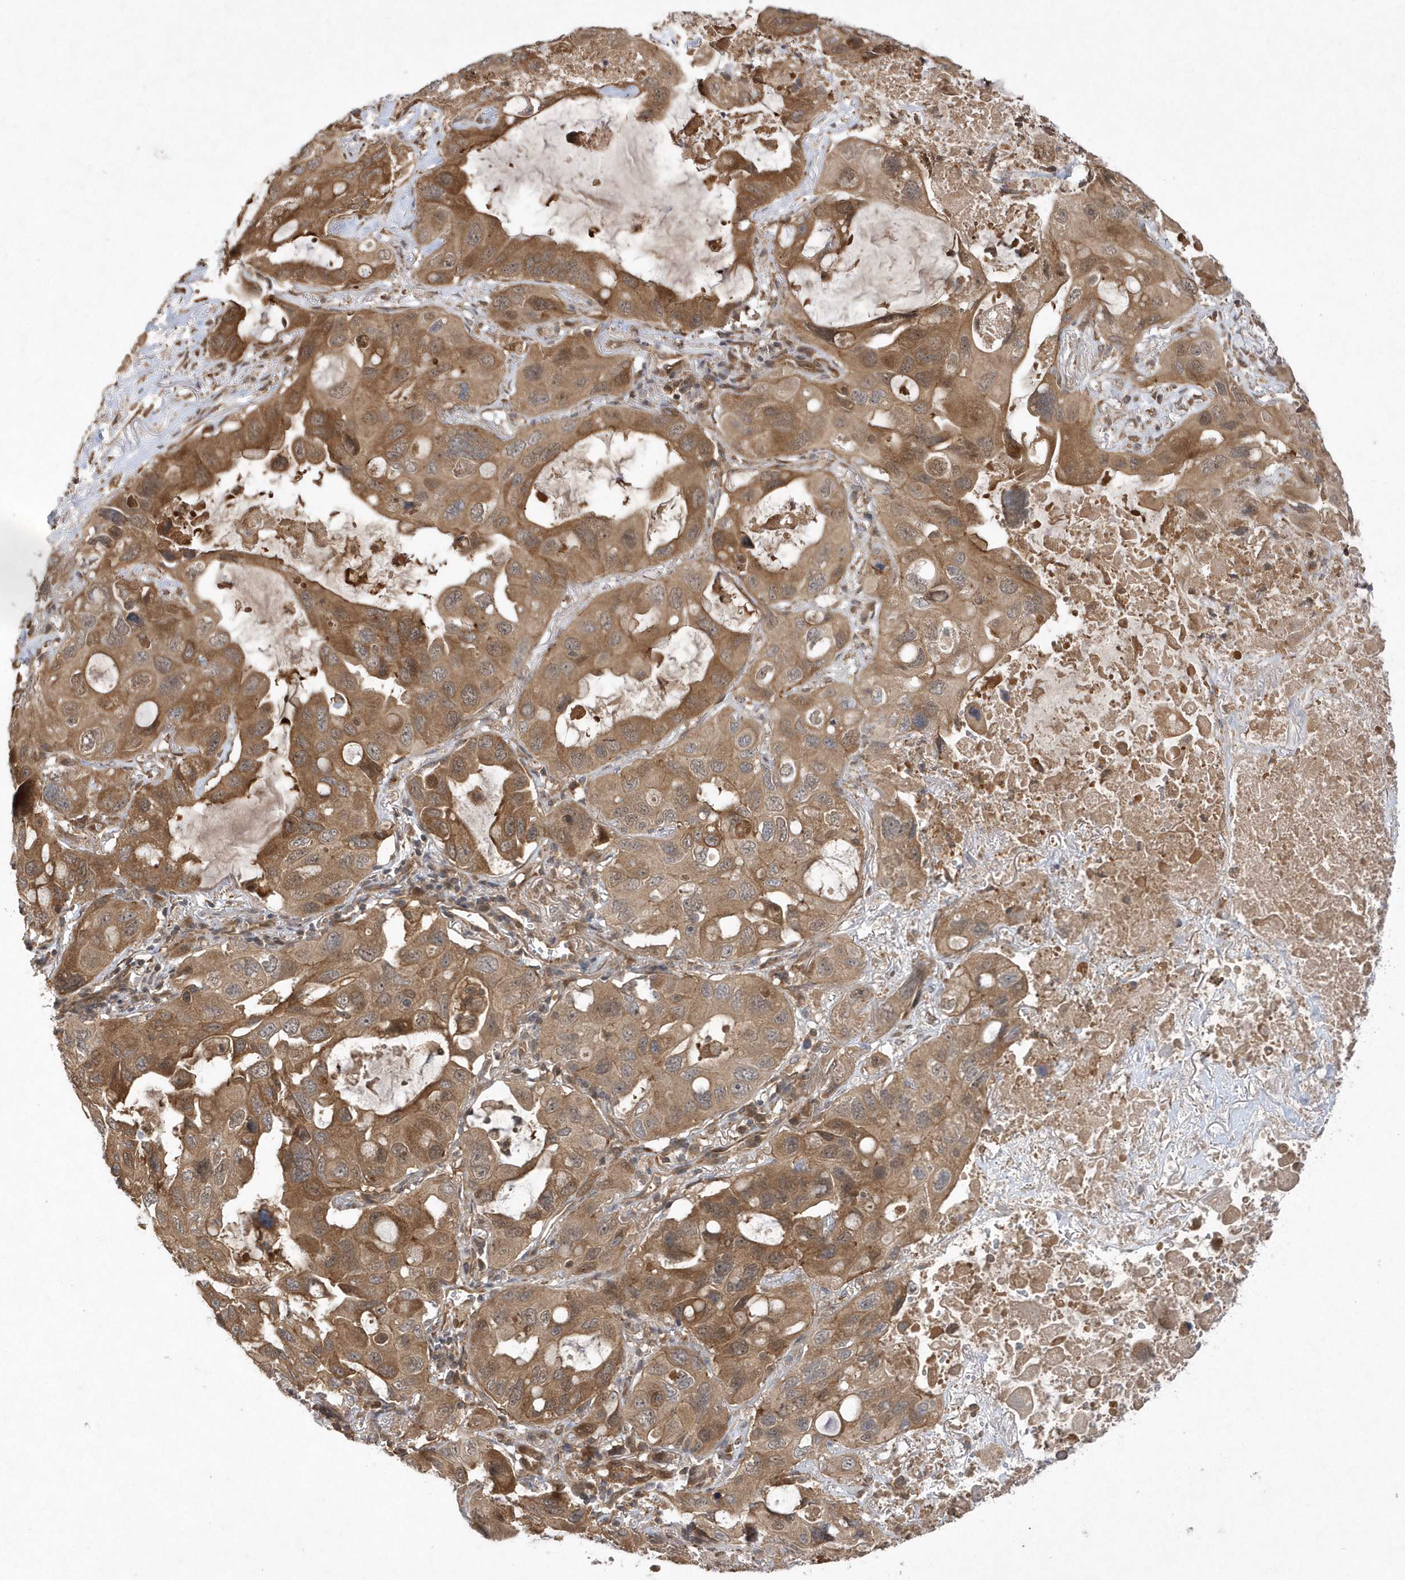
{"staining": {"intensity": "moderate", "quantity": ">75%", "location": "cytoplasmic/membranous"}, "tissue": "lung cancer", "cell_type": "Tumor cells", "image_type": "cancer", "snomed": [{"axis": "morphology", "description": "Squamous cell carcinoma, NOS"}, {"axis": "topography", "description": "Lung"}], "caption": "Immunohistochemical staining of squamous cell carcinoma (lung) exhibits medium levels of moderate cytoplasmic/membranous expression in approximately >75% of tumor cells. (Brightfield microscopy of DAB IHC at high magnification).", "gene": "GFM2", "patient": {"sex": "female", "age": 73}}